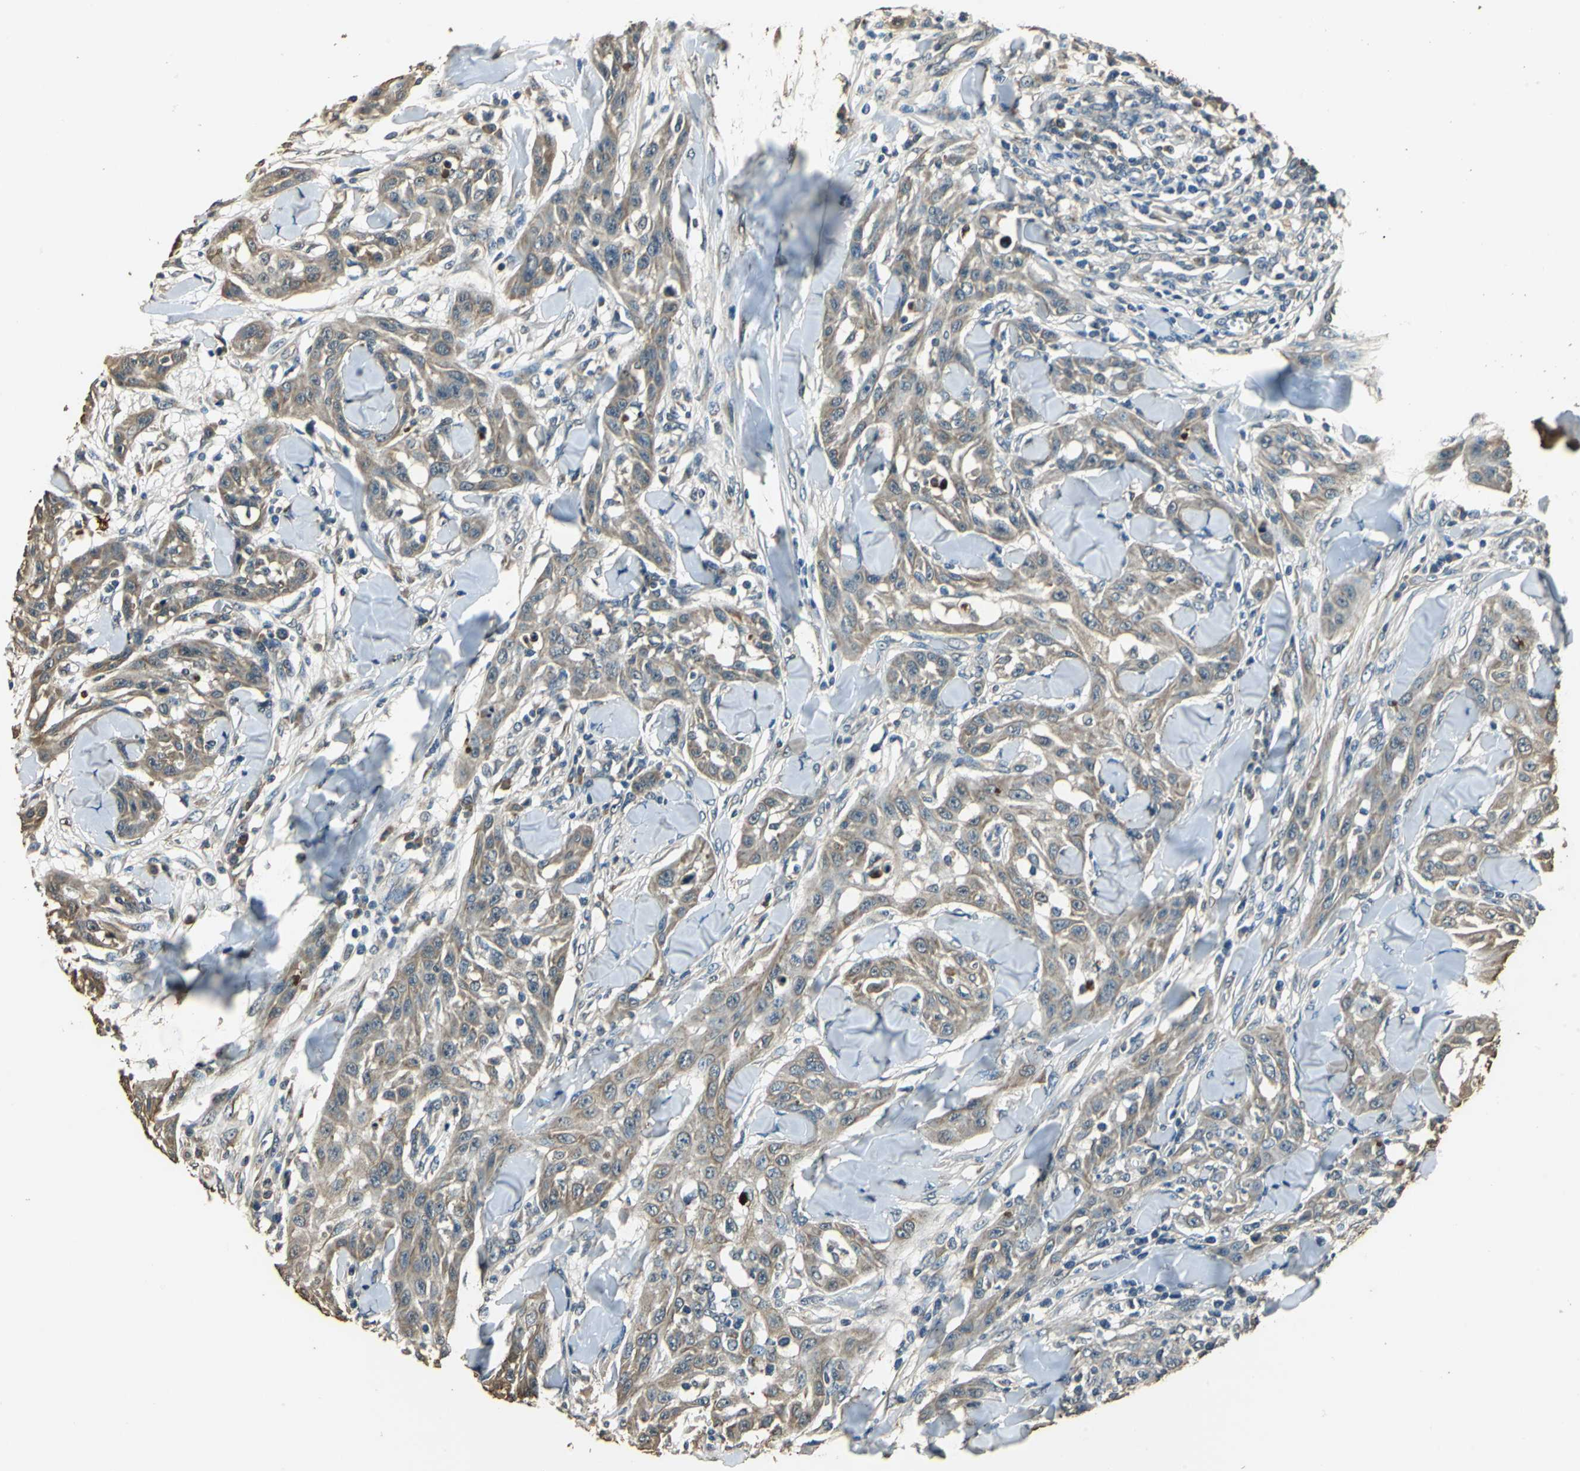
{"staining": {"intensity": "moderate", "quantity": ">75%", "location": "cytoplasmic/membranous"}, "tissue": "skin cancer", "cell_type": "Tumor cells", "image_type": "cancer", "snomed": [{"axis": "morphology", "description": "Squamous cell carcinoma, NOS"}, {"axis": "topography", "description": "Skin"}], "caption": "High-magnification brightfield microscopy of skin cancer (squamous cell carcinoma) stained with DAB (3,3'-diaminobenzidine) (brown) and counterstained with hematoxylin (blue). tumor cells exhibit moderate cytoplasmic/membranous expression is present in about>75% of cells.", "gene": "TMPRSS4", "patient": {"sex": "male", "age": 24}}